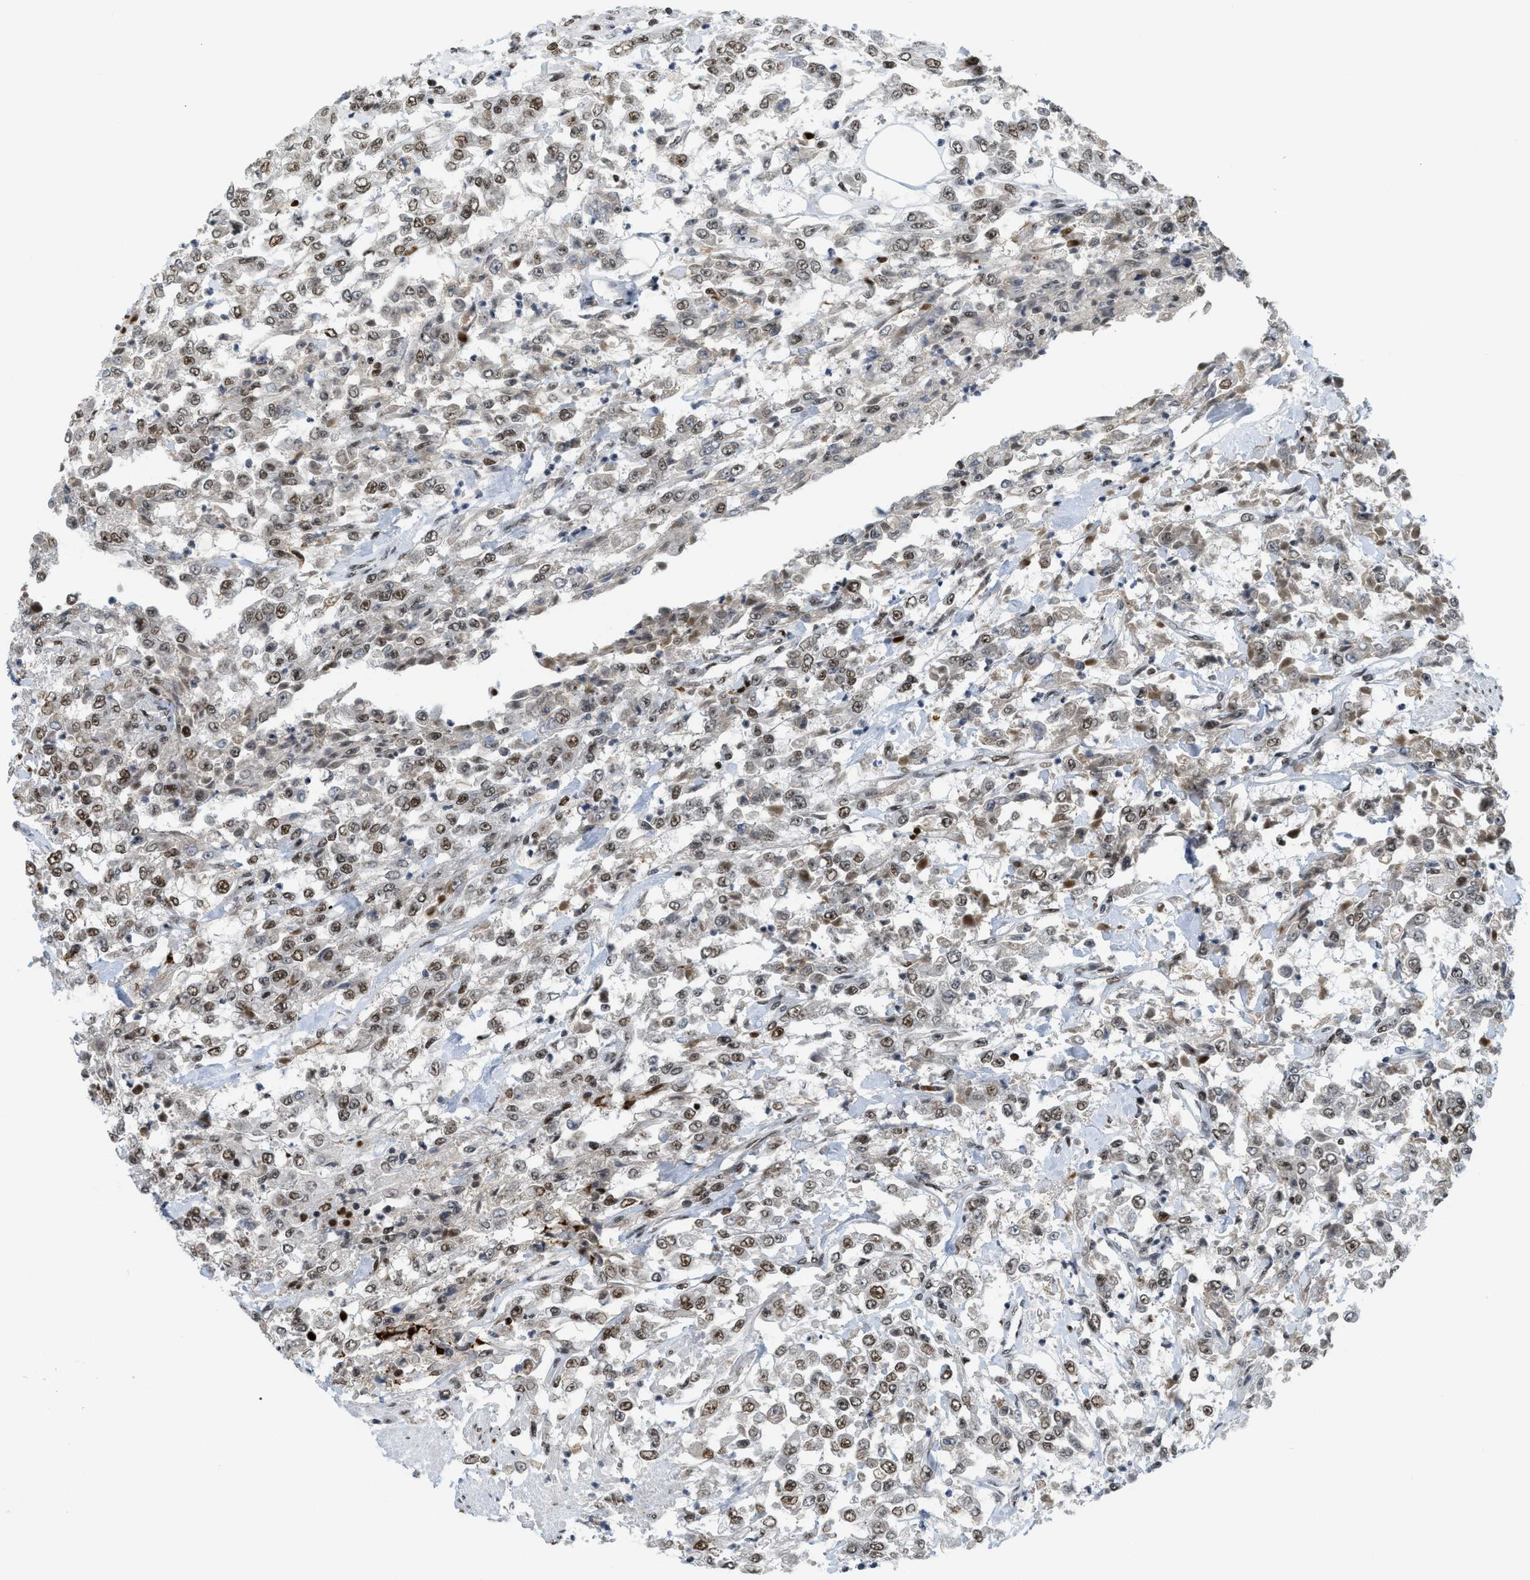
{"staining": {"intensity": "moderate", "quantity": ">75%", "location": "nuclear"}, "tissue": "urothelial cancer", "cell_type": "Tumor cells", "image_type": "cancer", "snomed": [{"axis": "morphology", "description": "Urothelial carcinoma, High grade"}, {"axis": "topography", "description": "Urinary bladder"}], "caption": "High-grade urothelial carcinoma stained for a protein (brown) shows moderate nuclear positive staining in approximately >75% of tumor cells.", "gene": "RFX5", "patient": {"sex": "male", "age": 46}}